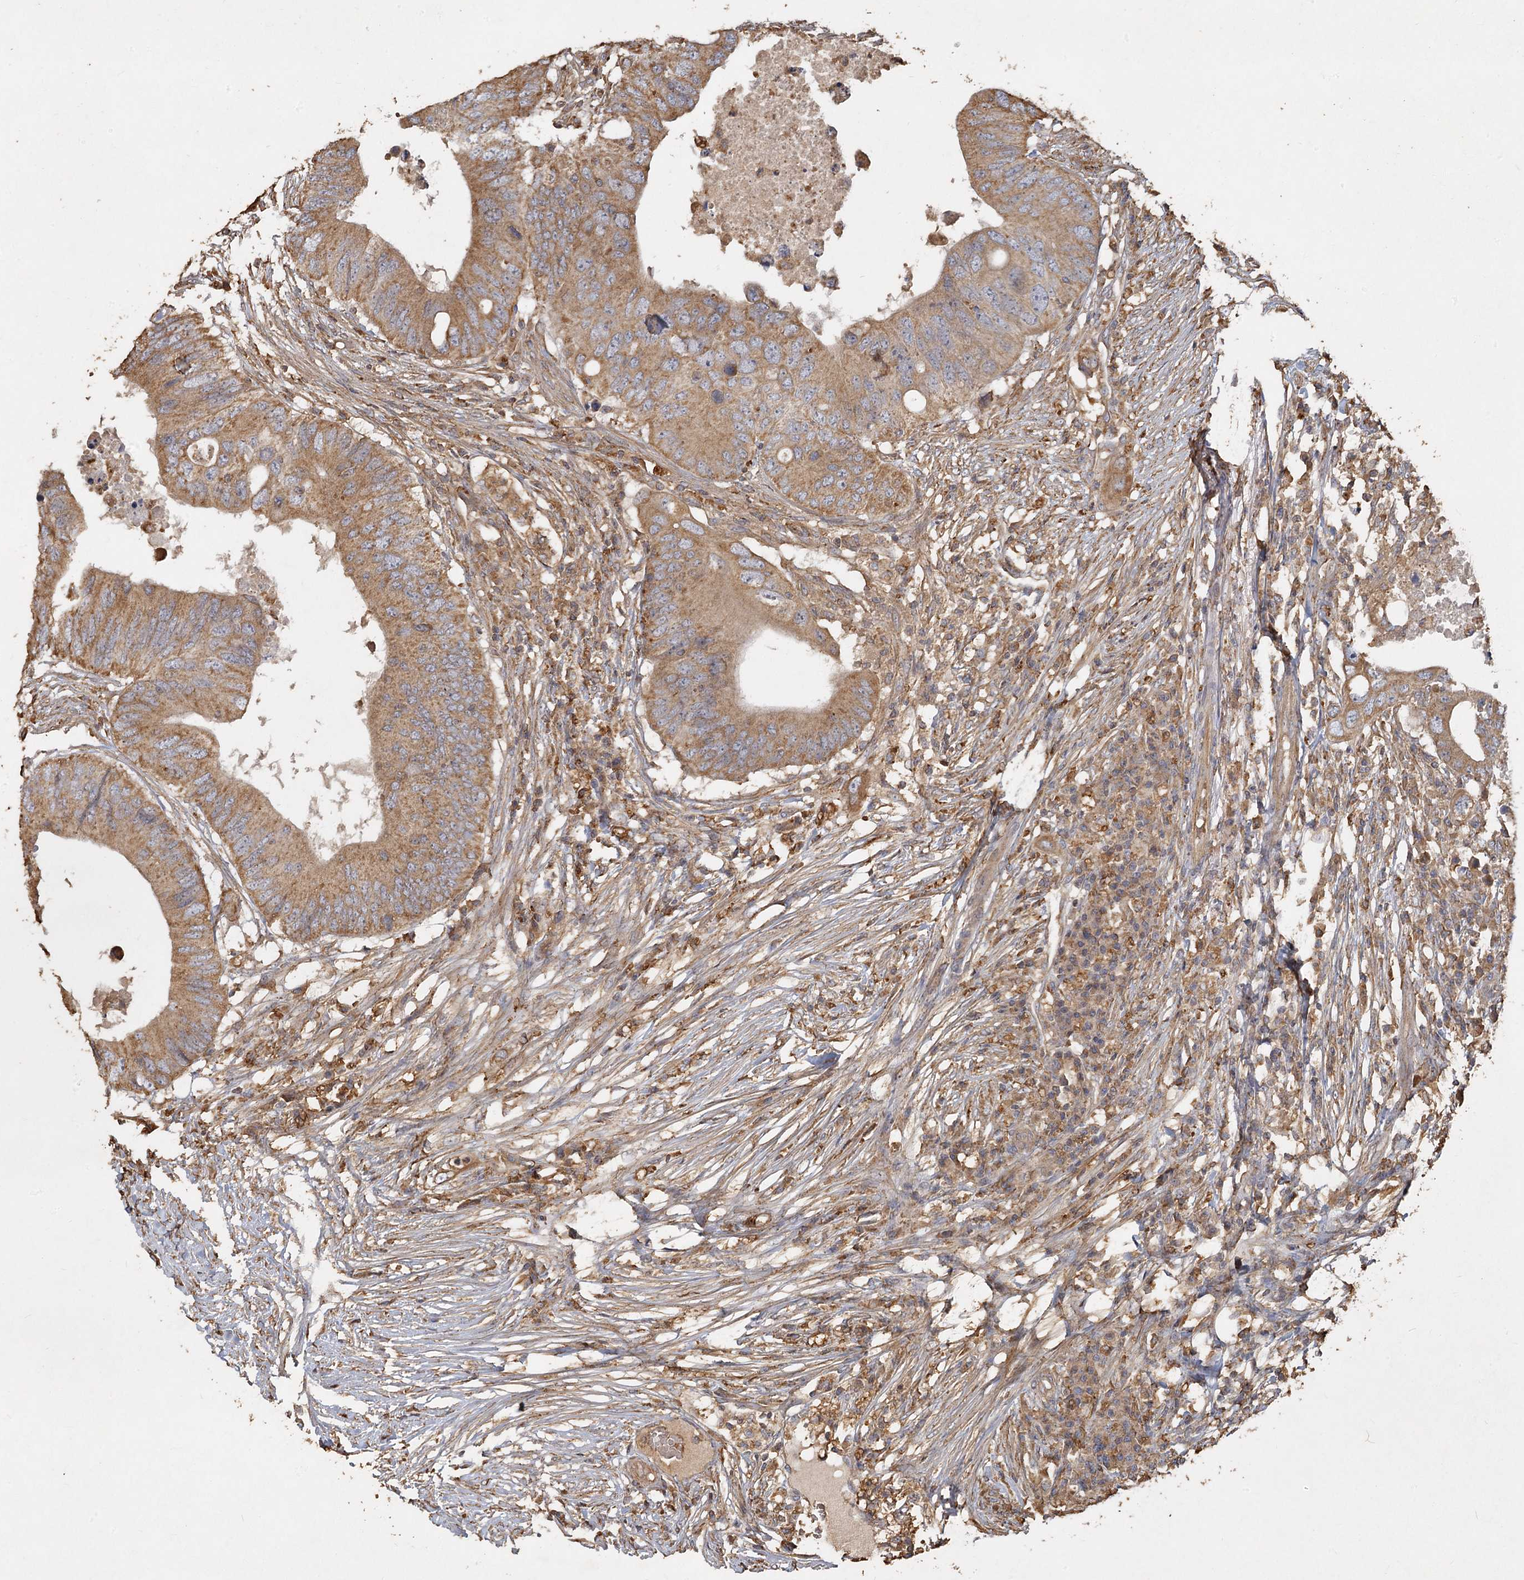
{"staining": {"intensity": "moderate", "quantity": ">75%", "location": "cytoplasmic/membranous"}, "tissue": "colorectal cancer", "cell_type": "Tumor cells", "image_type": "cancer", "snomed": [{"axis": "morphology", "description": "Adenocarcinoma, NOS"}, {"axis": "topography", "description": "Colon"}], "caption": "This histopathology image reveals immunohistochemistry staining of human adenocarcinoma (colorectal), with medium moderate cytoplasmic/membranous positivity in approximately >75% of tumor cells.", "gene": "PIK3C2A", "patient": {"sex": "male", "age": 71}}